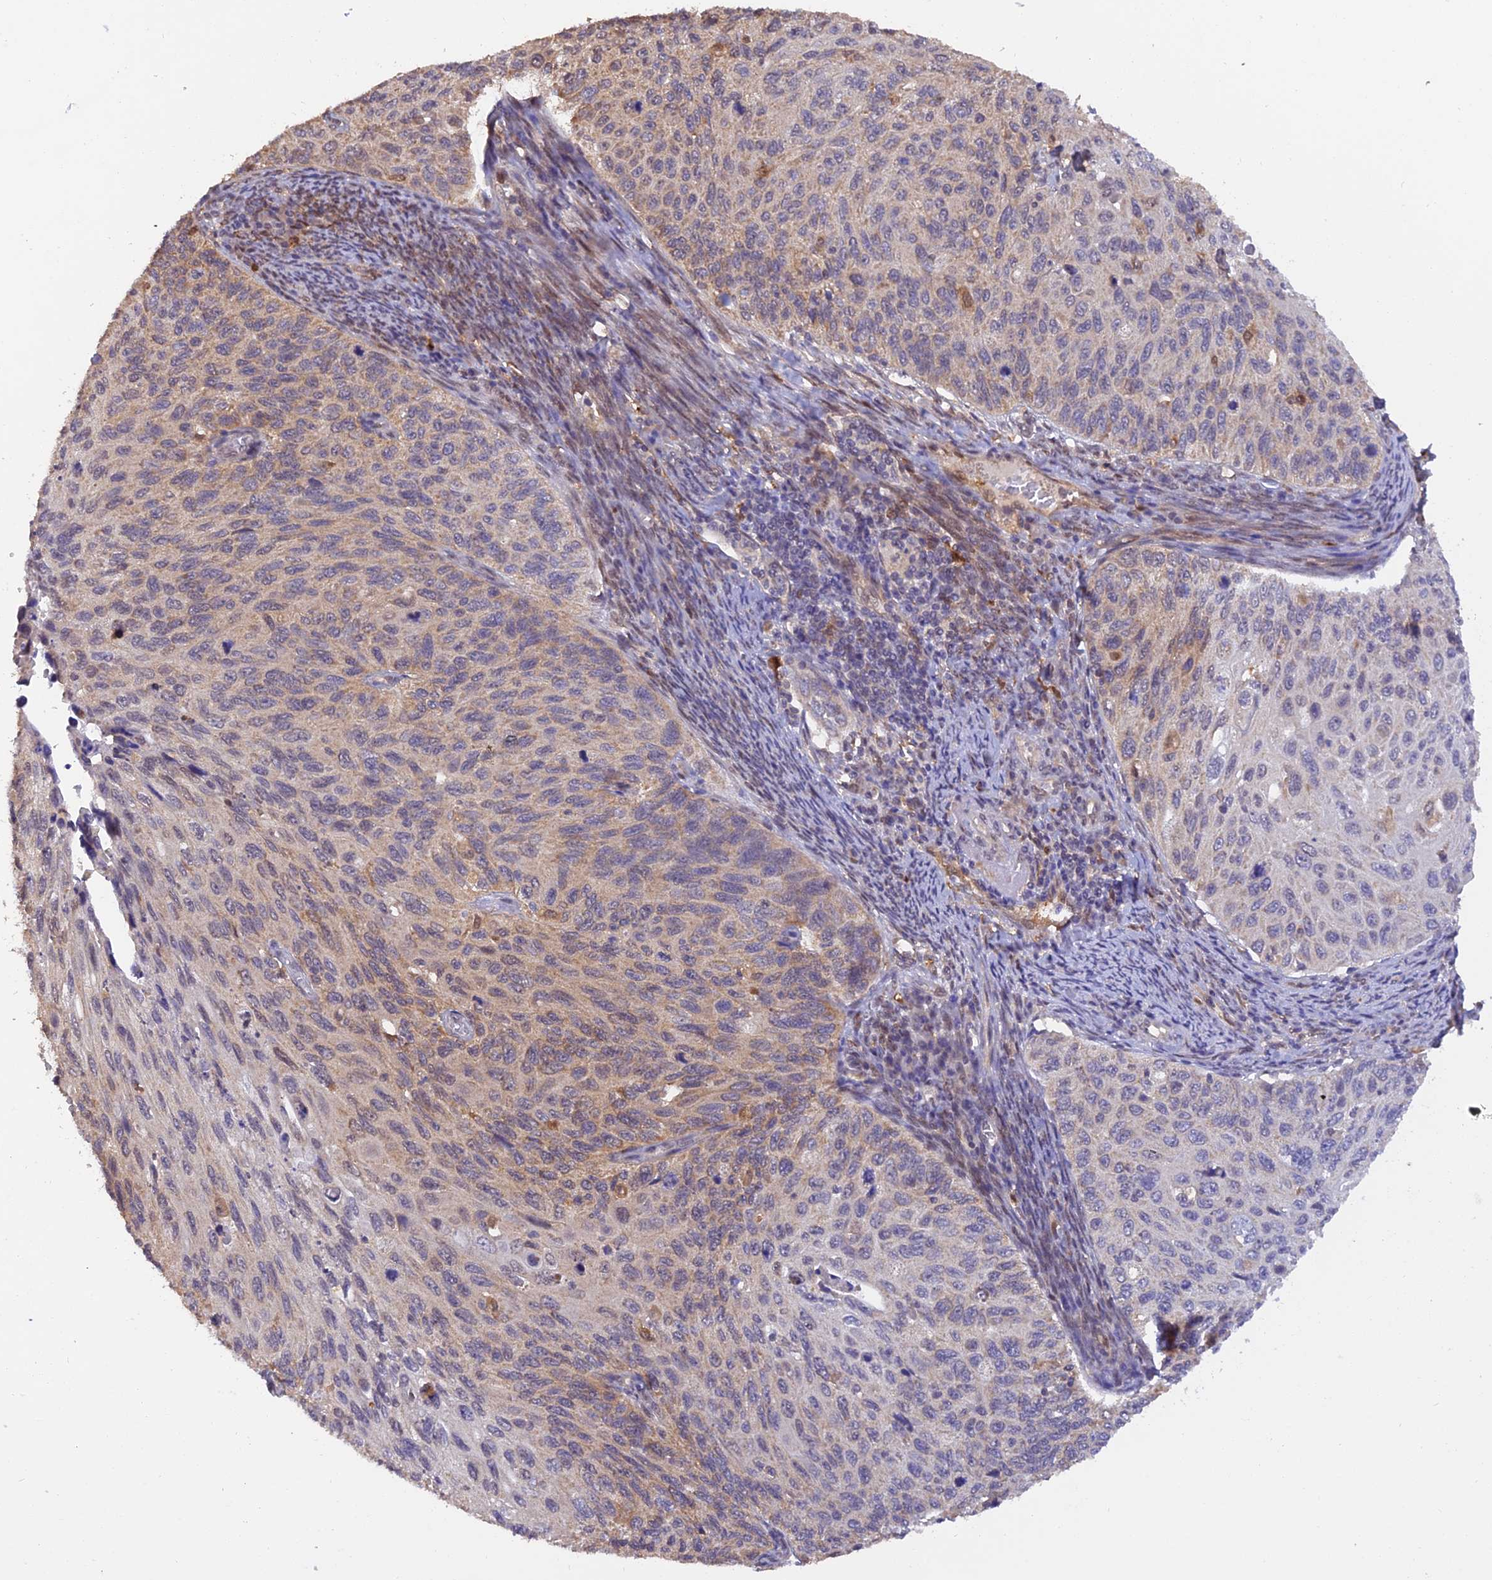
{"staining": {"intensity": "weak", "quantity": "25%-75%", "location": "cytoplasmic/membranous"}, "tissue": "cervical cancer", "cell_type": "Tumor cells", "image_type": "cancer", "snomed": [{"axis": "morphology", "description": "Squamous cell carcinoma, NOS"}, {"axis": "topography", "description": "Cervix"}], "caption": "Brown immunohistochemical staining in human cervical squamous cell carcinoma displays weak cytoplasmic/membranous staining in approximately 25%-75% of tumor cells.", "gene": "MNS1", "patient": {"sex": "female", "age": 70}}